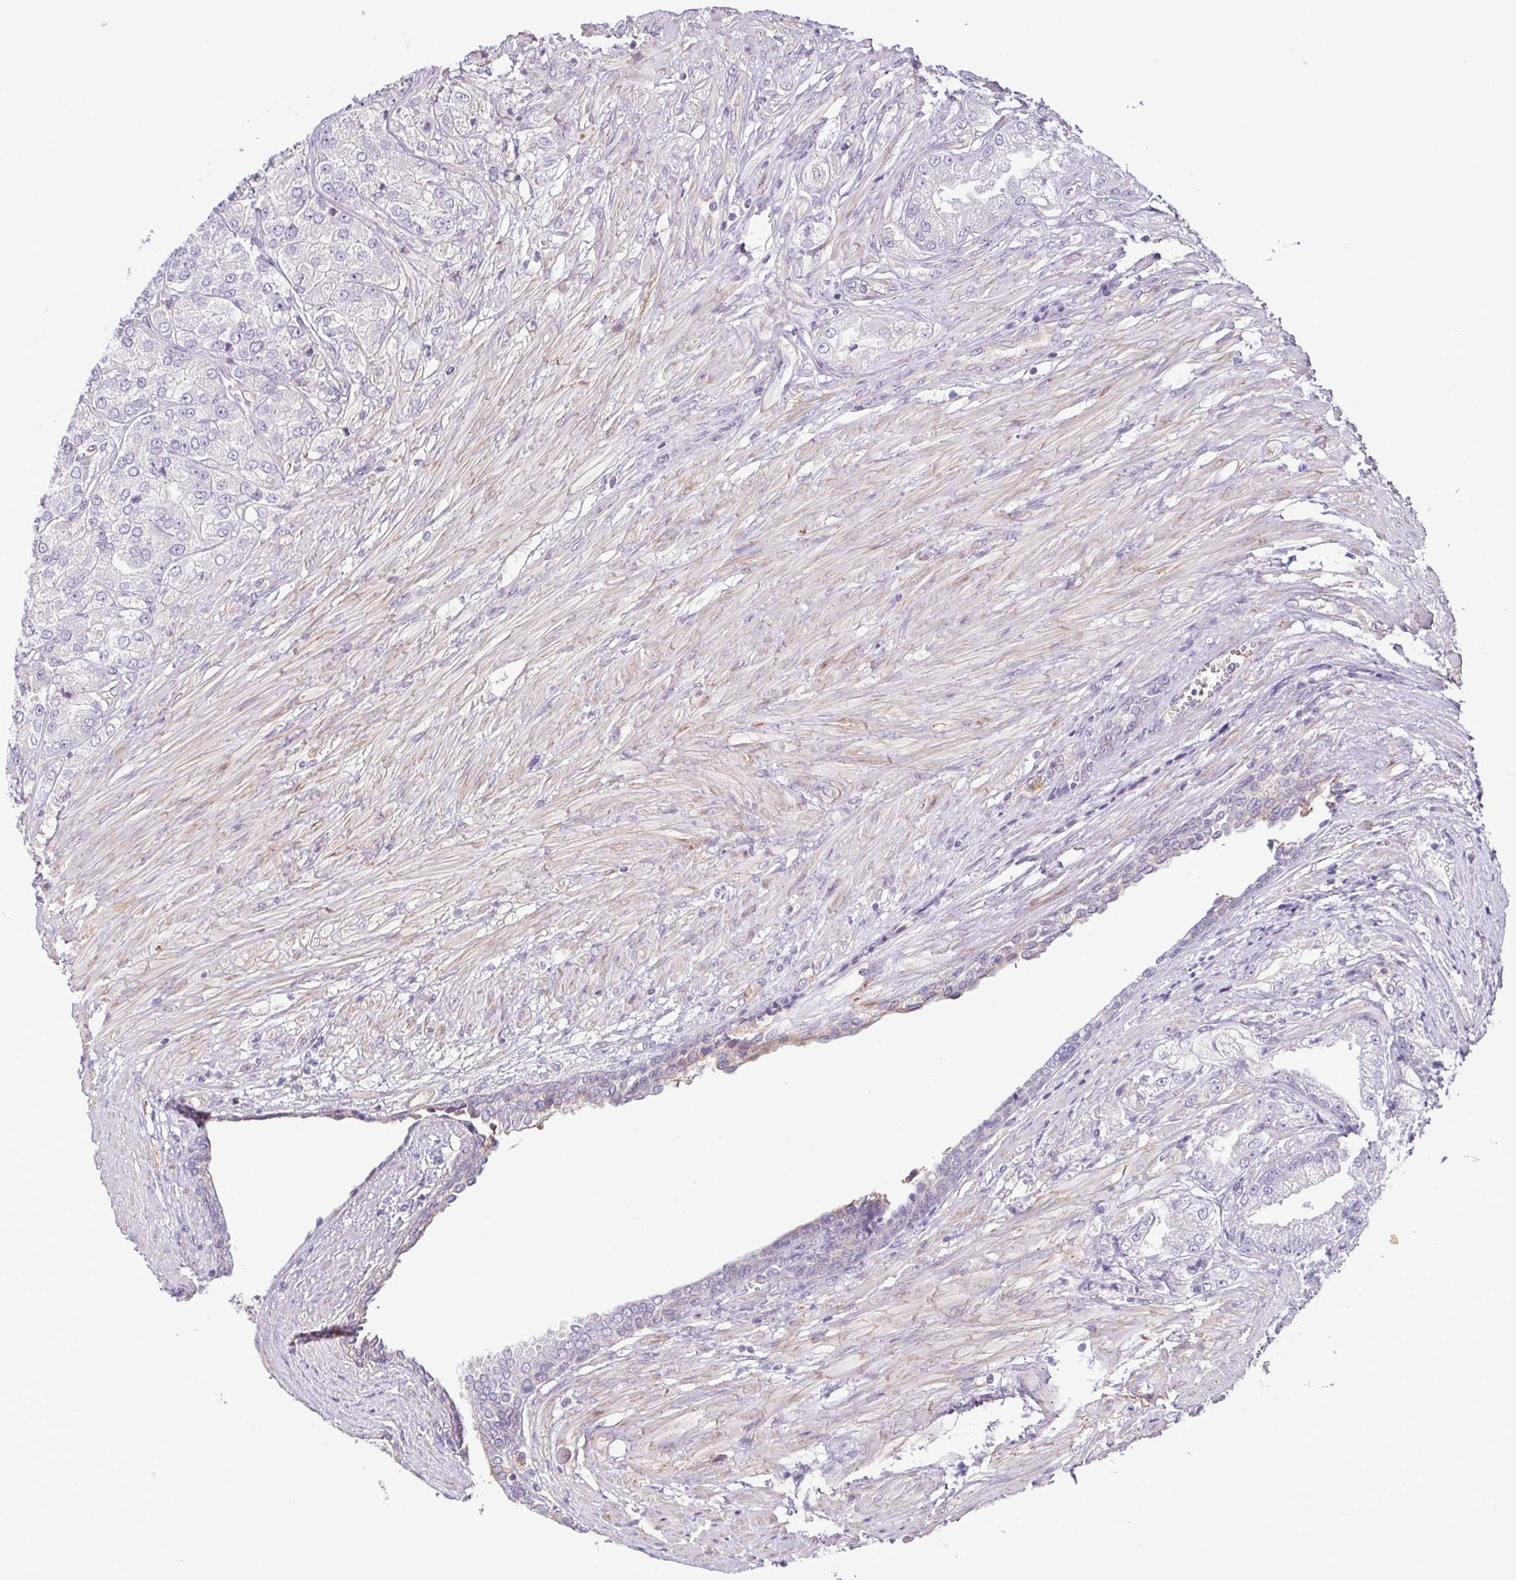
{"staining": {"intensity": "negative", "quantity": "none", "location": "none"}, "tissue": "prostate cancer", "cell_type": "Tumor cells", "image_type": "cancer", "snomed": [{"axis": "morphology", "description": "Adenocarcinoma, High grade"}, {"axis": "topography", "description": "Prostate"}], "caption": "High magnification brightfield microscopy of prostate cancer (adenocarcinoma (high-grade)) stained with DAB (brown) and counterstained with hematoxylin (blue): tumor cells show no significant expression. Brightfield microscopy of IHC stained with DAB (brown) and hematoxylin (blue), captured at high magnification.", "gene": "MYL10", "patient": {"sex": "male", "age": 61}}